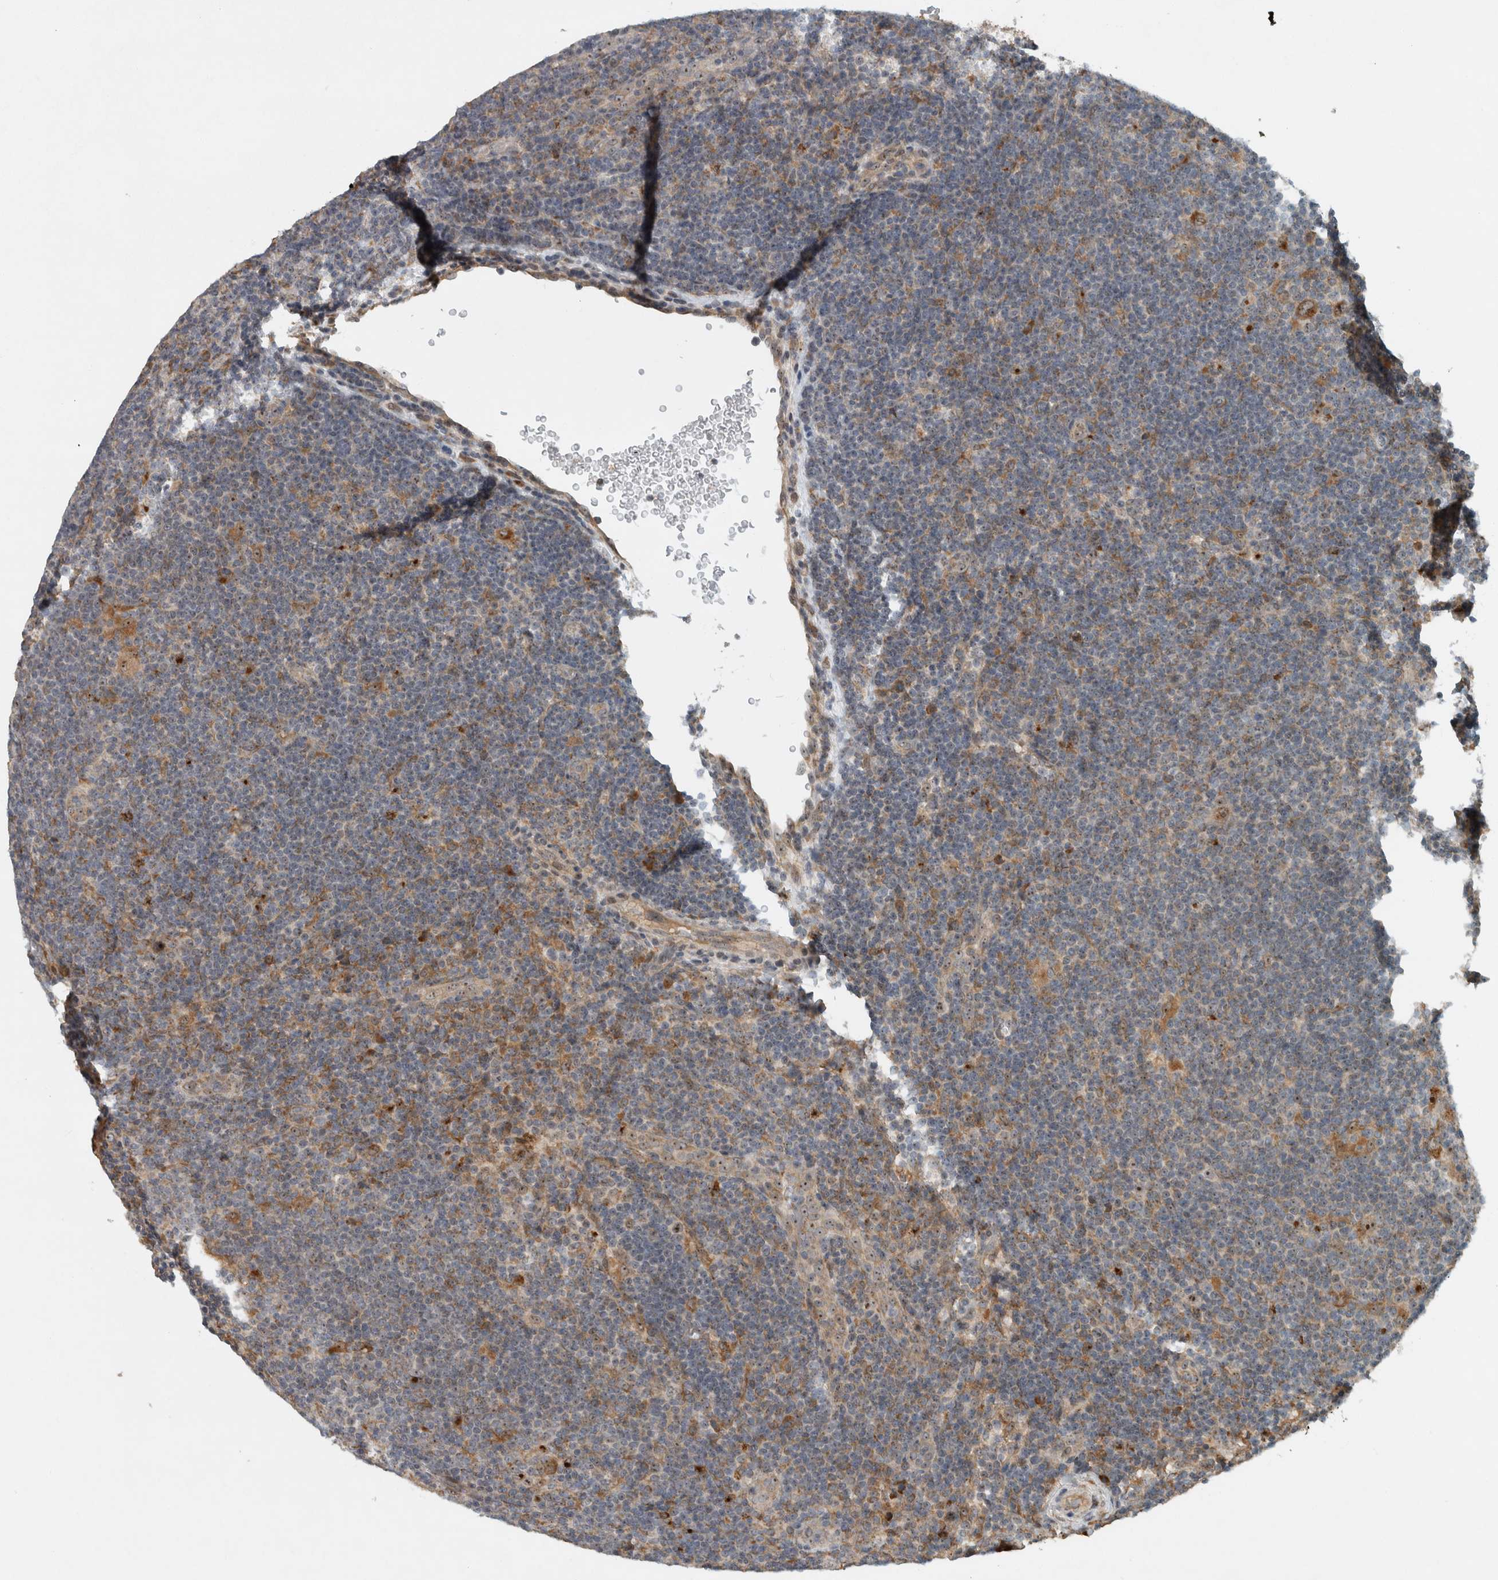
{"staining": {"intensity": "moderate", "quantity": ">75%", "location": "cytoplasmic/membranous,nuclear"}, "tissue": "lymphoma", "cell_type": "Tumor cells", "image_type": "cancer", "snomed": [{"axis": "morphology", "description": "Hodgkin's disease, NOS"}, {"axis": "topography", "description": "Lymph node"}], "caption": "Protein staining shows moderate cytoplasmic/membranous and nuclear positivity in about >75% of tumor cells in lymphoma. The protein is shown in brown color, while the nuclei are stained blue.", "gene": "GPR137B", "patient": {"sex": "female", "age": 57}}